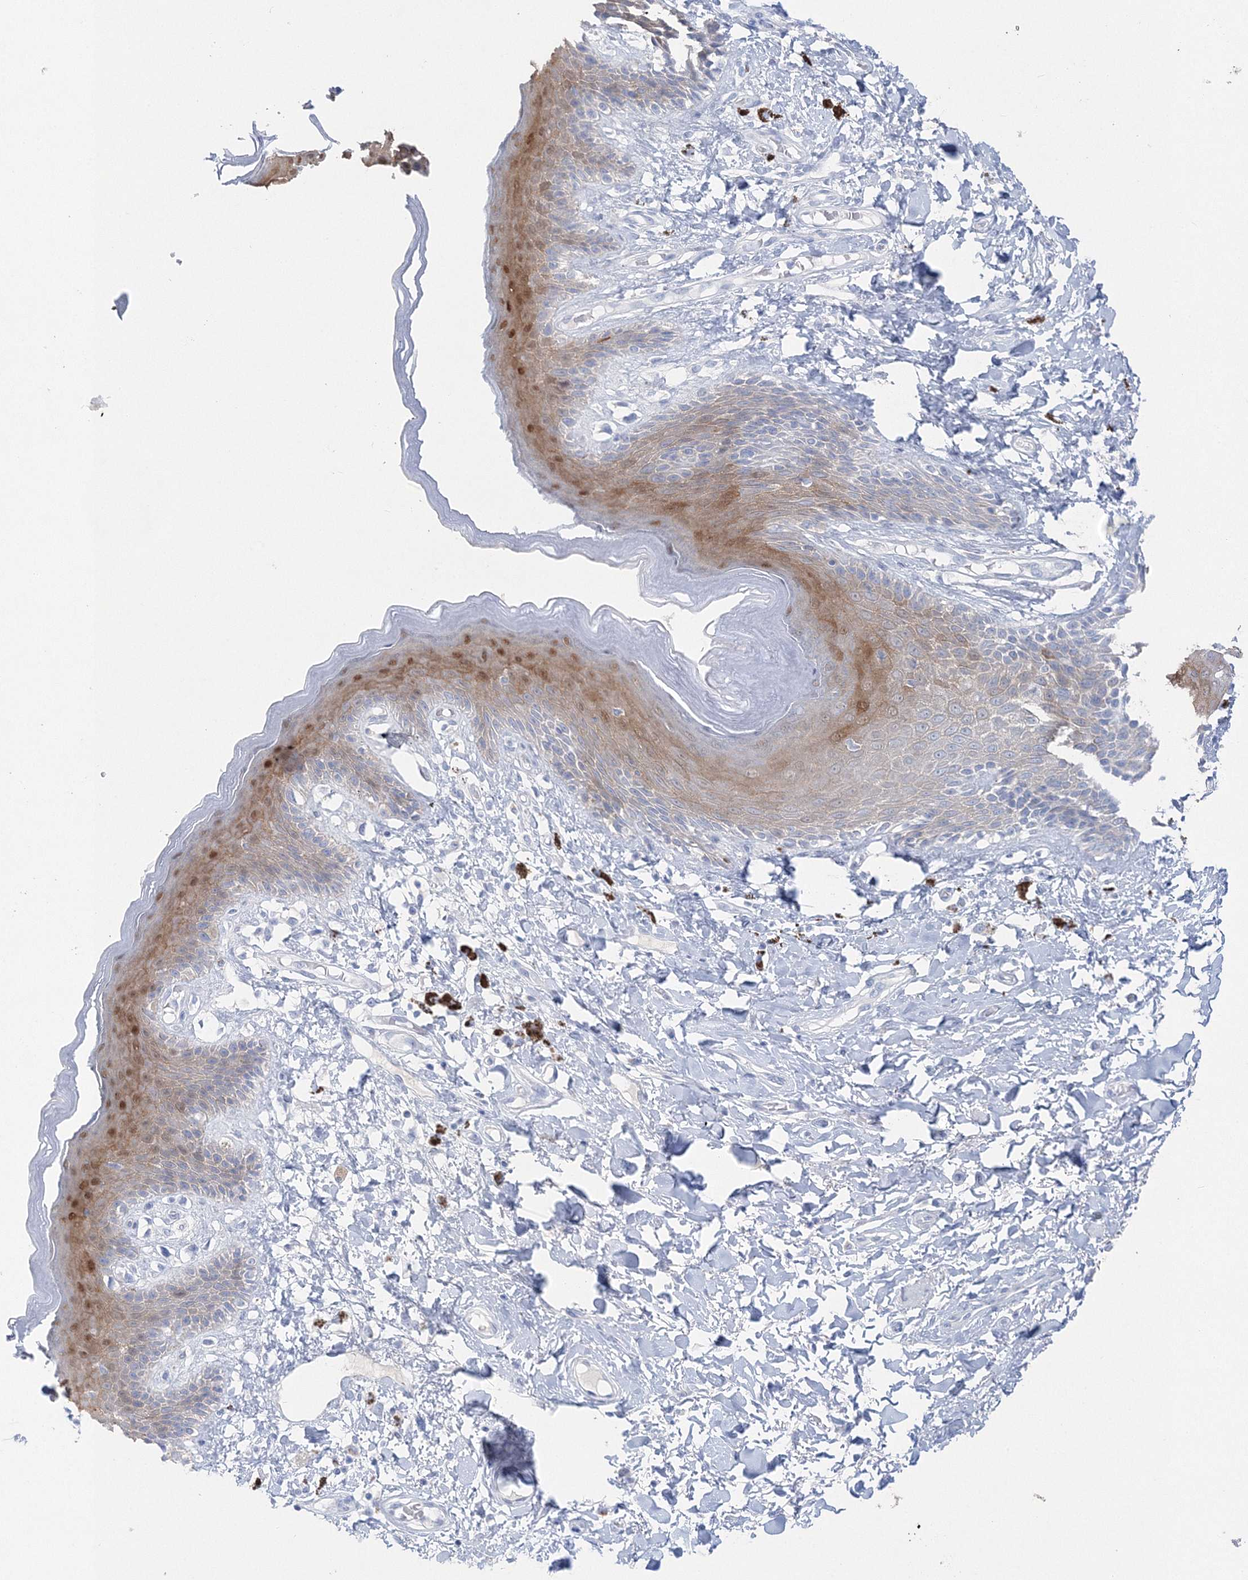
{"staining": {"intensity": "moderate", "quantity": "25%-75%", "location": "cytoplasmic/membranous,nuclear"}, "tissue": "skin", "cell_type": "Epidermal cells", "image_type": "normal", "snomed": [{"axis": "morphology", "description": "Normal tissue, NOS"}, {"axis": "topography", "description": "Anal"}], "caption": "Immunohistochemical staining of benign human skin reveals medium levels of moderate cytoplasmic/membranous,nuclear expression in about 25%-75% of epidermal cells. The staining is performed using DAB (3,3'-diaminobenzidine) brown chromogen to label protein expression. The nuclei are counter-stained blue using hematoxylin.", "gene": "HMGCS1", "patient": {"sex": "female", "age": 78}}